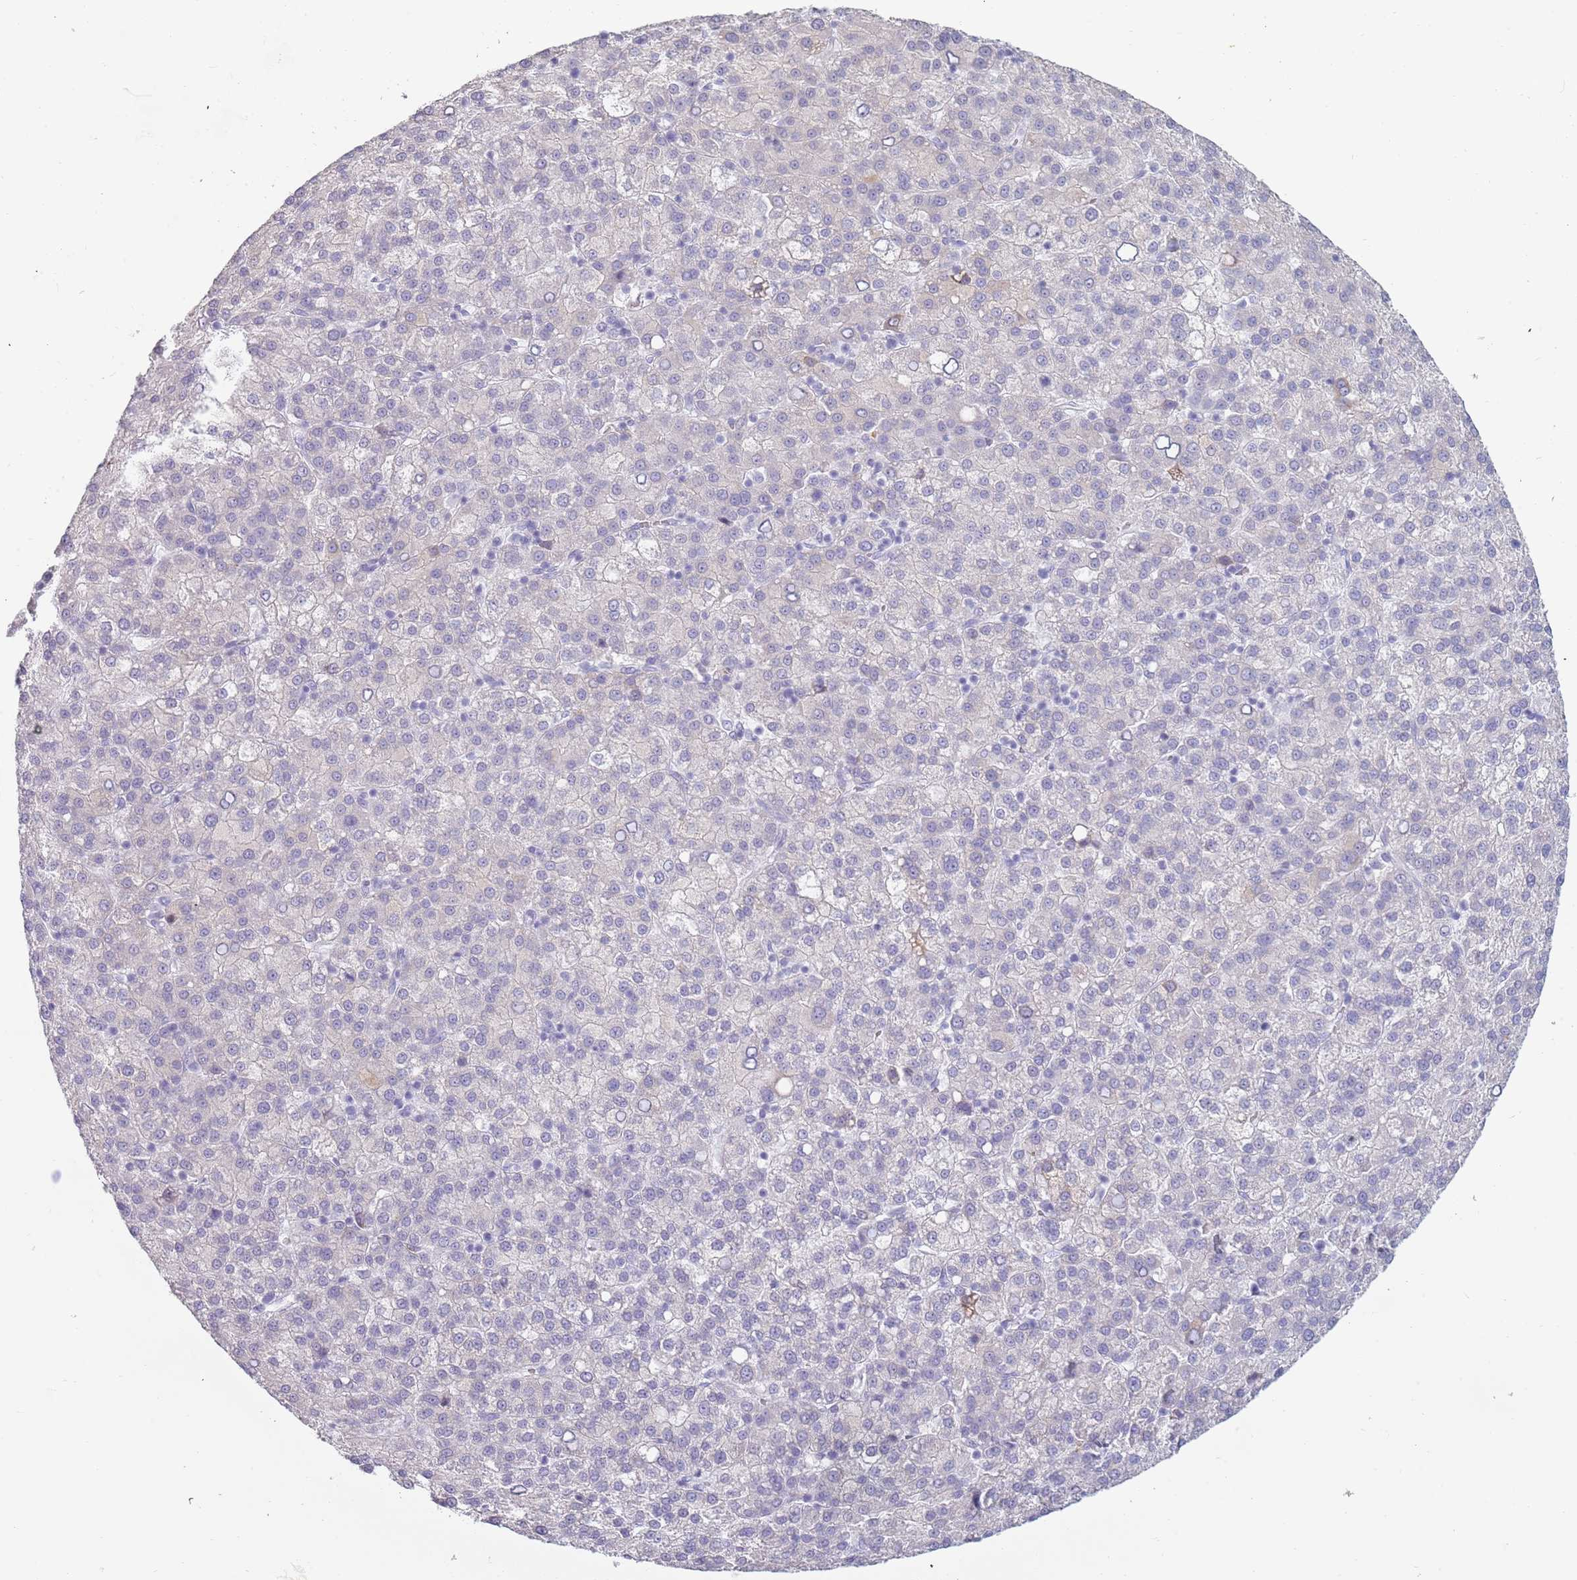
{"staining": {"intensity": "negative", "quantity": "none", "location": "none"}, "tissue": "liver cancer", "cell_type": "Tumor cells", "image_type": "cancer", "snomed": [{"axis": "morphology", "description": "Carcinoma, Hepatocellular, NOS"}, {"axis": "topography", "description": "Liver"}], "caption": "Tumor cells show no significant staining in liver hepatocellular carcinoma. The staining is performed using DAB (3,3'-diaminobenzidine) brown chromogen with nuclei counter-stained in using hematoxylin.", "gene": "COLEC12", "patient": {"sex": "female", "age": 58}}